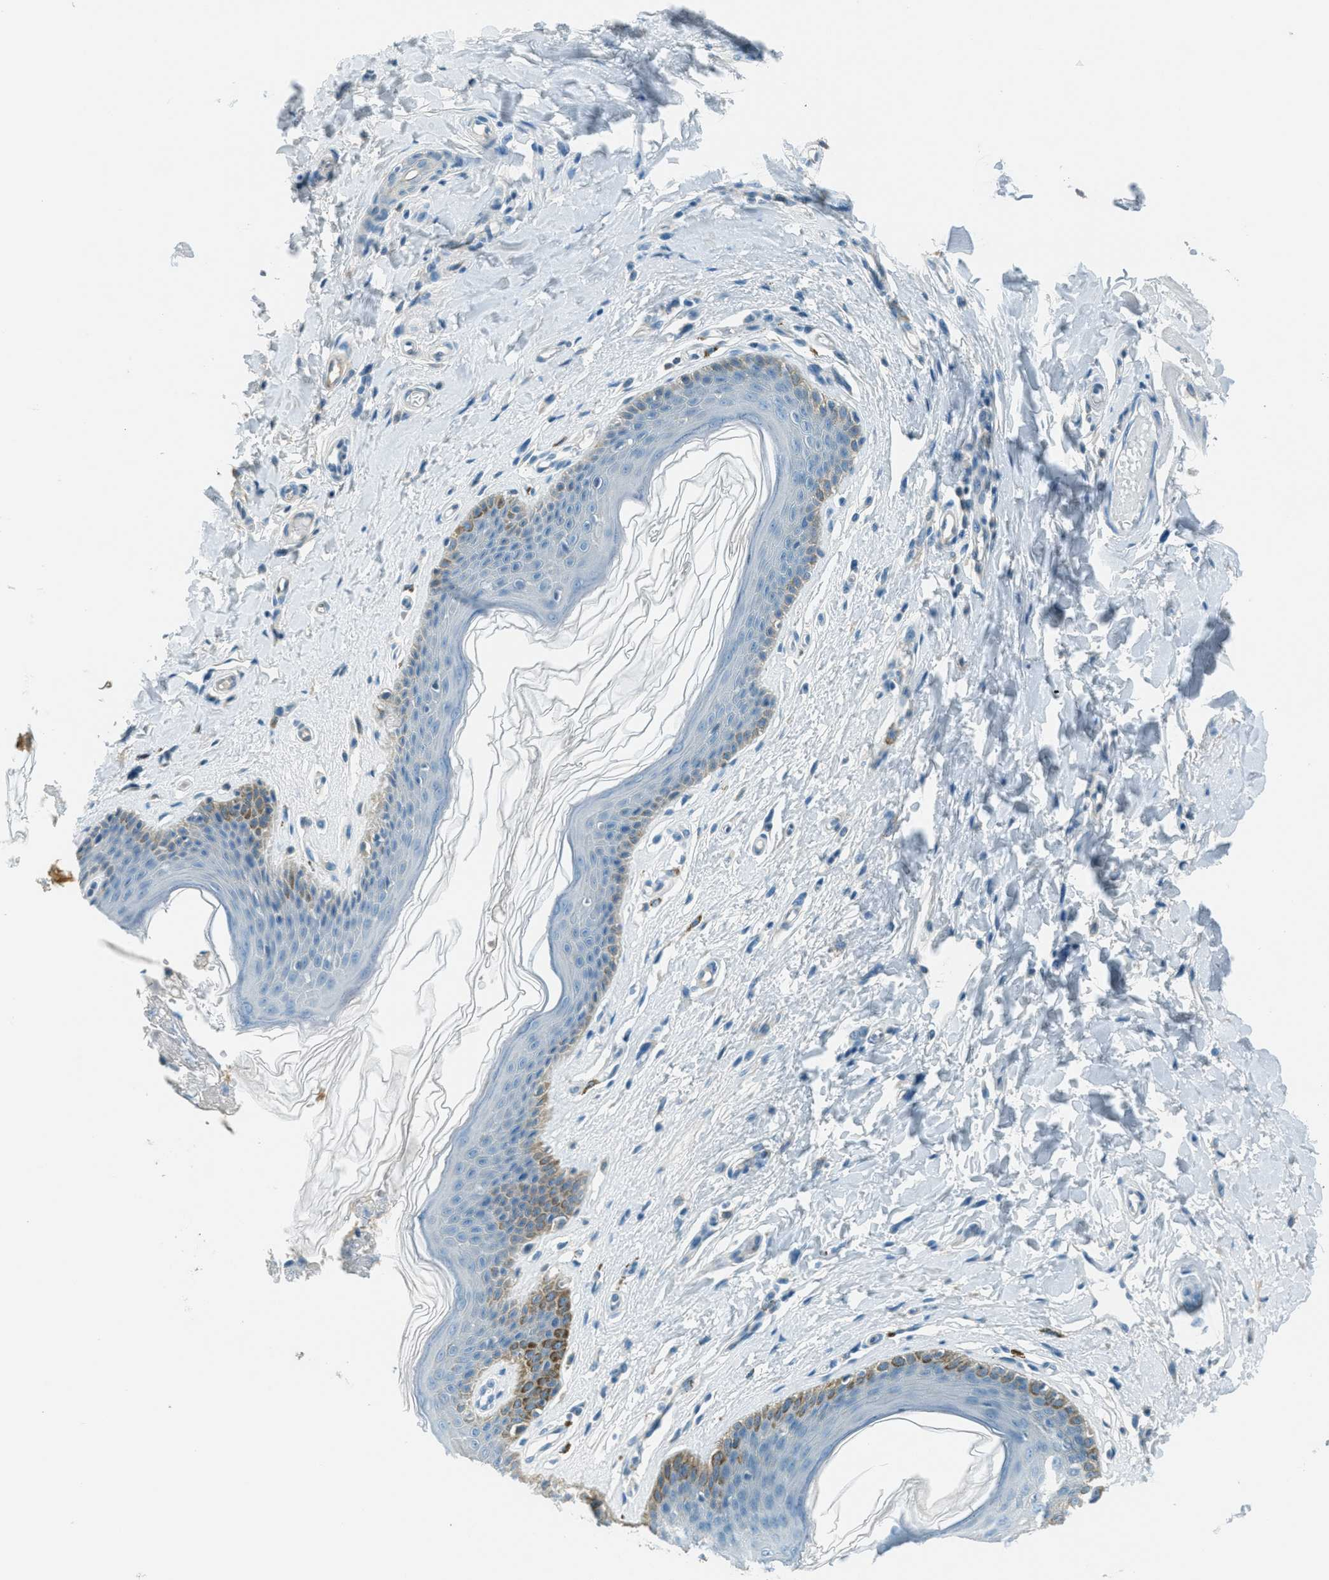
{"staining": {"intensity": "moderate", "quantity": "<25%", "location": "cytoplasmic/membranous"}, "tissue": "skin", "cell_type": "Epidermal cells", "image_type": "normal", "snomed": [{"axis": "morphology", "description": "Normal tissue, NOS"}, {"axis": "topography", "description": "Vulva"}], "caption": "Epidermal cells demonstrate low levels of moderate cytoplasmic/membranous staining in about <25% of cells in benign human skin.", "gene": "MSLN", "patient": {"sex": "female", "age": 66}}